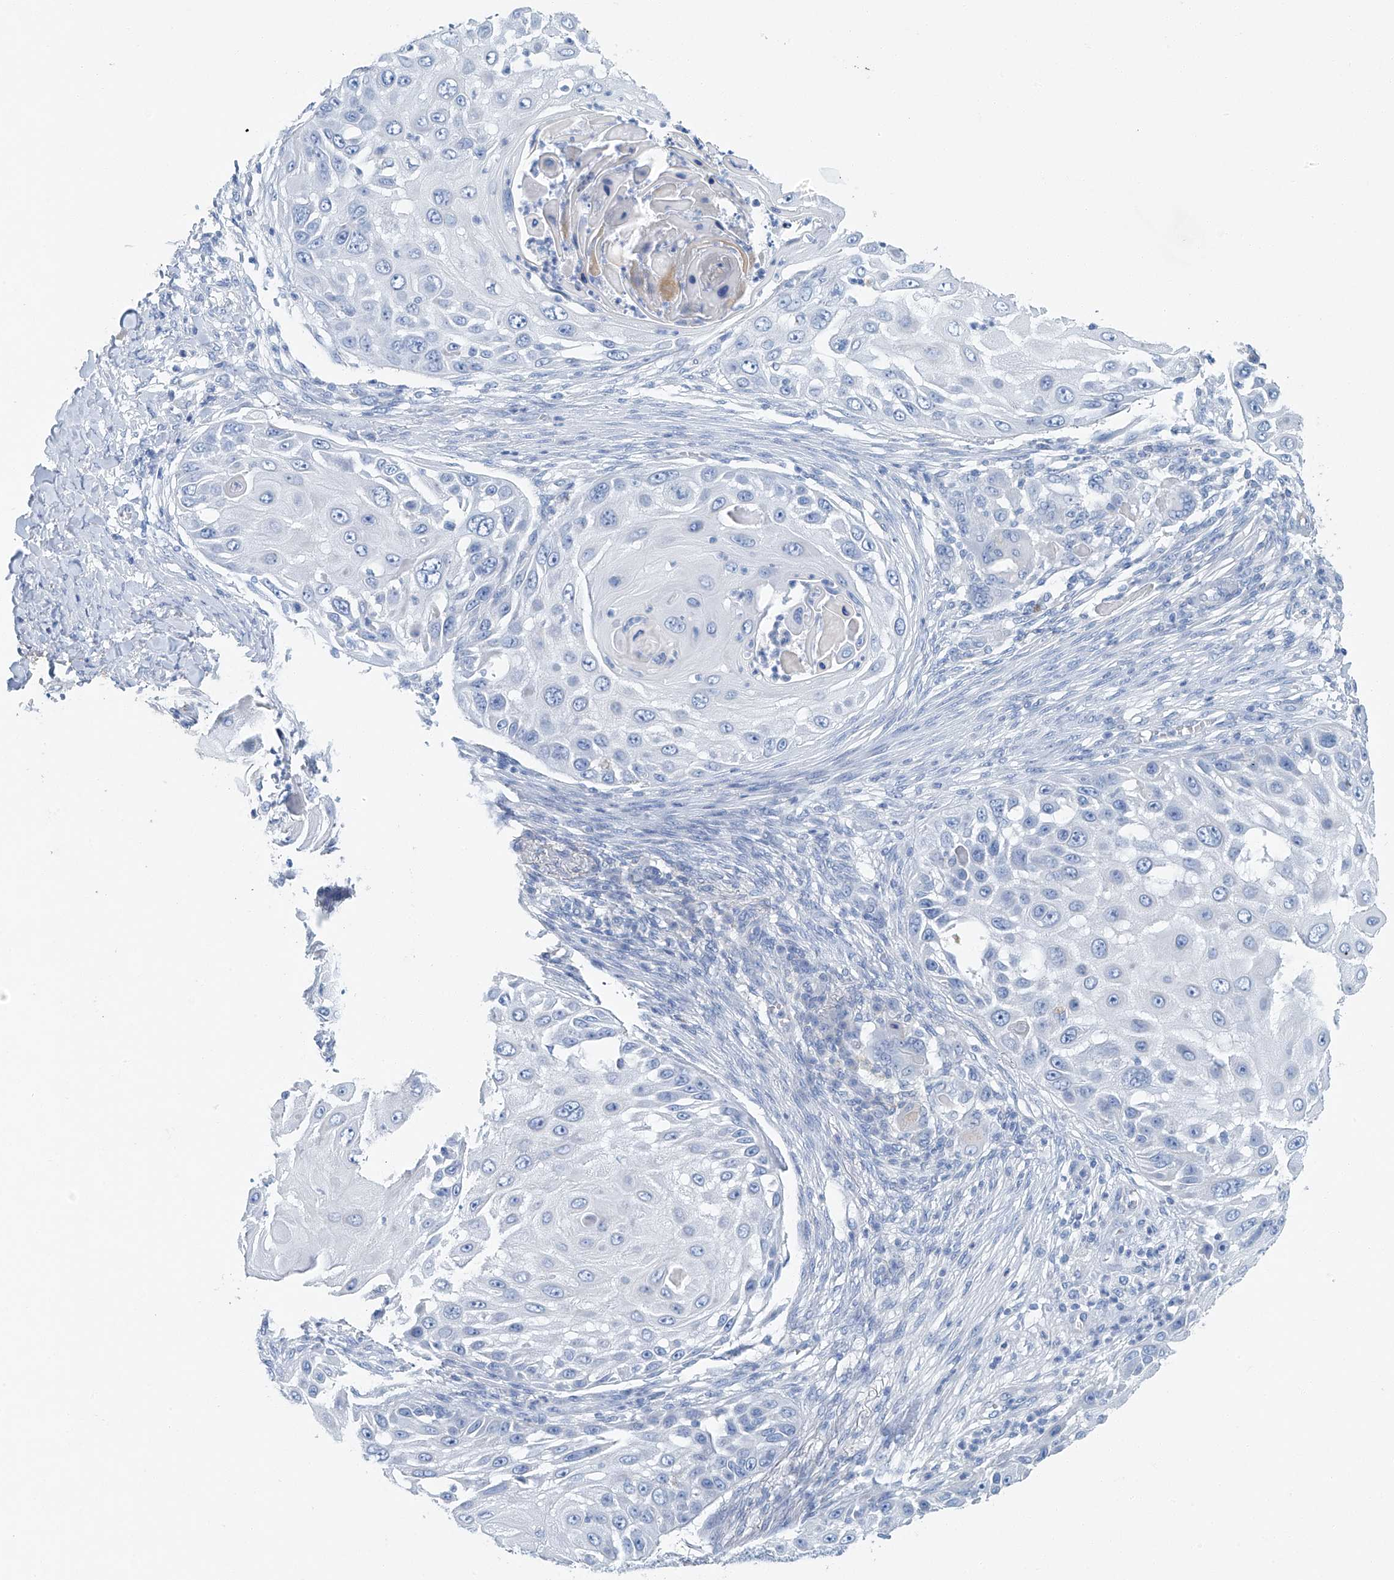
{"staining": {"intensity": "negative", "quantity": "none", "location": "none"}, "tissue": "skin cancer", "cell_type": "Tumor cells", "image_type": "cancer", "snomed": [{"axis": "morphology", "description": "Squamous cell carcinoma, NOS"}, {"axis": "topography", "description": "Skin"}], "caption": "The immunohistochemistry image has no significant positivity in tumor cells of skin cancer (squamous cell carcinoma) tissue.", "gene": "C1orf87", "patient": {"sex": "female", "age": 44}}